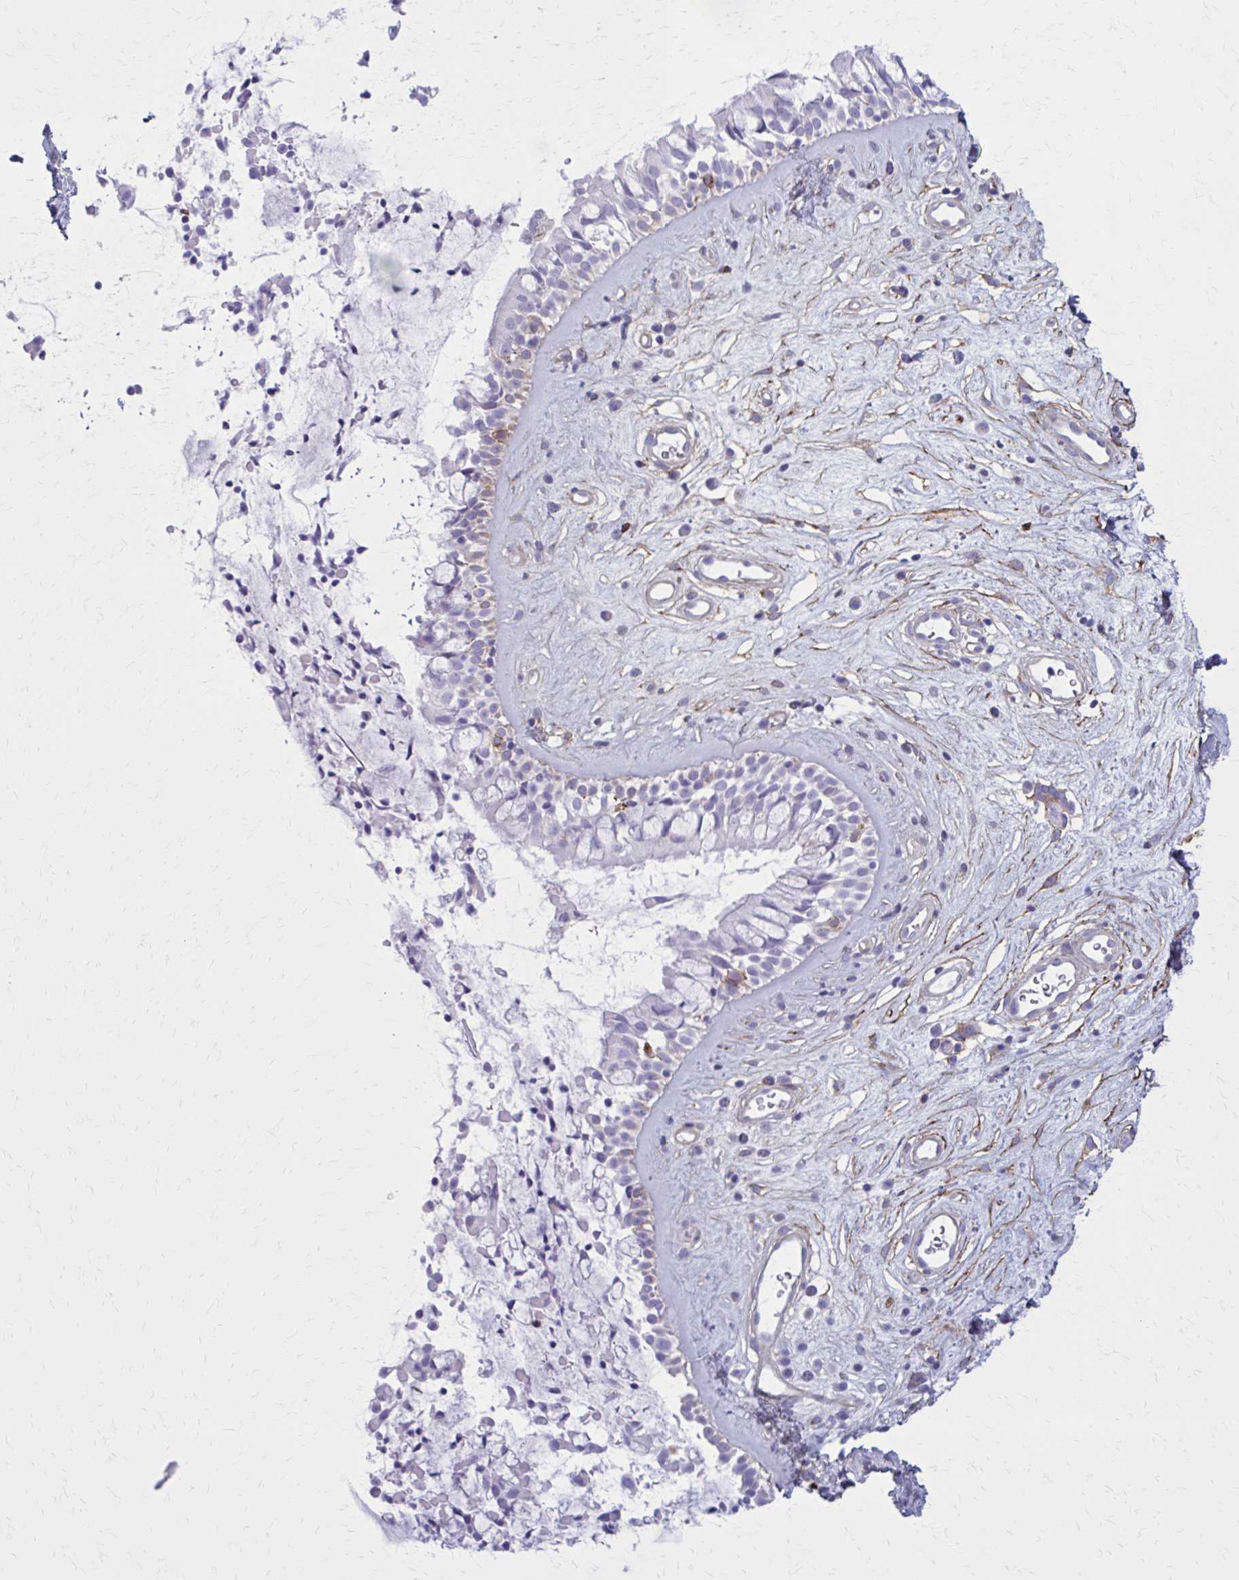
{"staining": {"intensity": "negative", "quantity": "none", "location": "none"}, "tissue": "nasopharynx", "cell_type": "Respiratory epithelial cells", "image_type": "normal", "snomed": [{"axis": "morphology", "description": "Normal tissue, NOS"}, {"axis": "topography", "description": "Nasopharynx"}], "caption": "Immunohistochemical staining of normal nasopharynx reveals no significant expression in respiratory epithelial cells. Nuclei are stained in blue.", "gene": "AKAP12", "patient": {"sex": "male", "age": 32}}